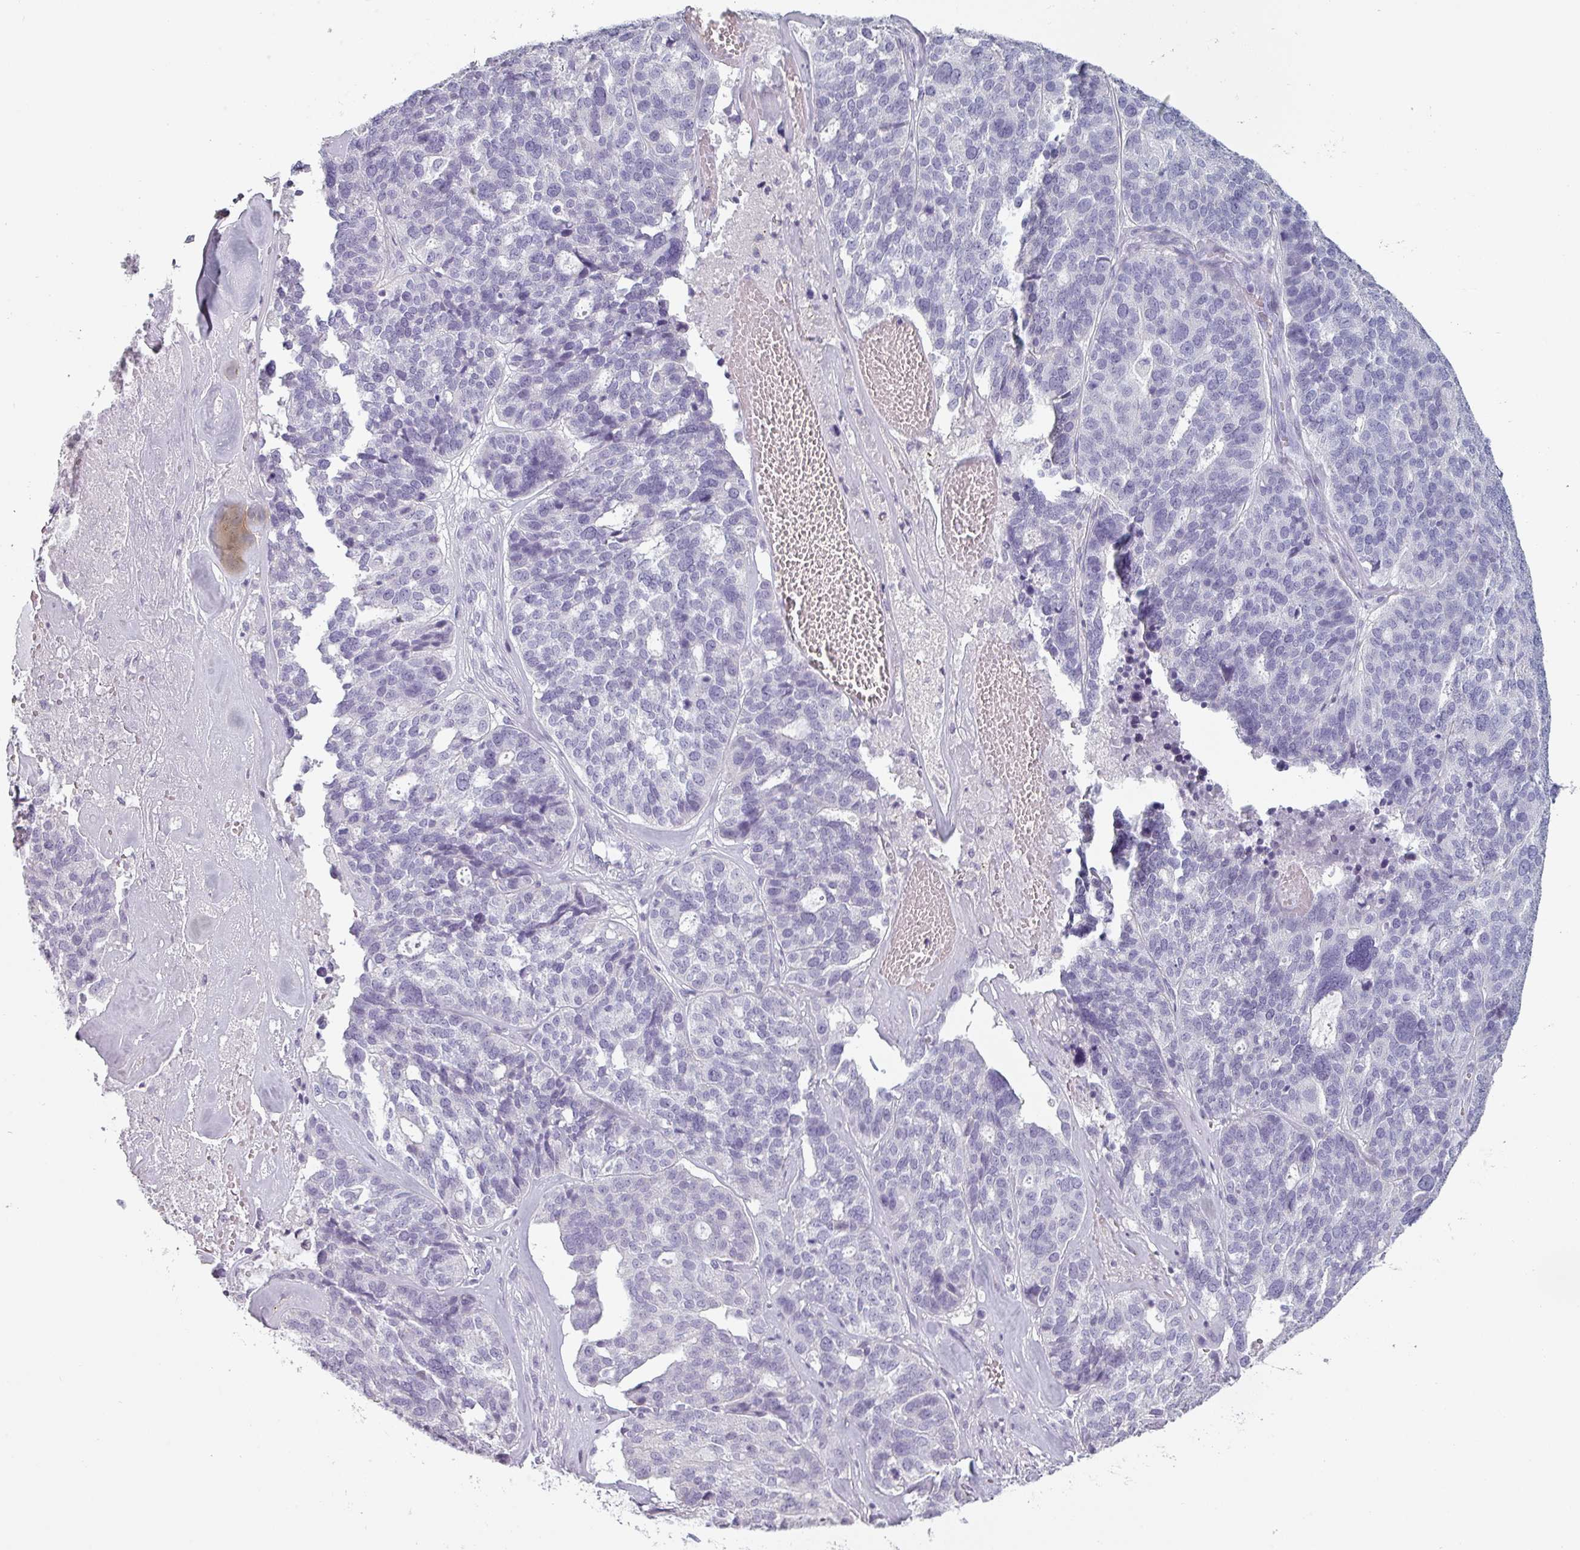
{"staining": {"intensity": "negative", "quantity": "none", "location": "none"}, "tissue": "ovarian cancer", "cell_type": "Tumor cells", "image_type": "cancer", "snomed": [{"axis": "morphology", "description": "Cystadenocarcinoma, serous, NOS"}, {"axis": "topography", "description": "Ovary"}], "caption": "Immunohistochemical staining of serous cystadenocarcinoma (ovarian) exhibits no significant staining in tumor cells.", "gene": "SFTPA1", "patient": {"sex": "female", "age": 59}}